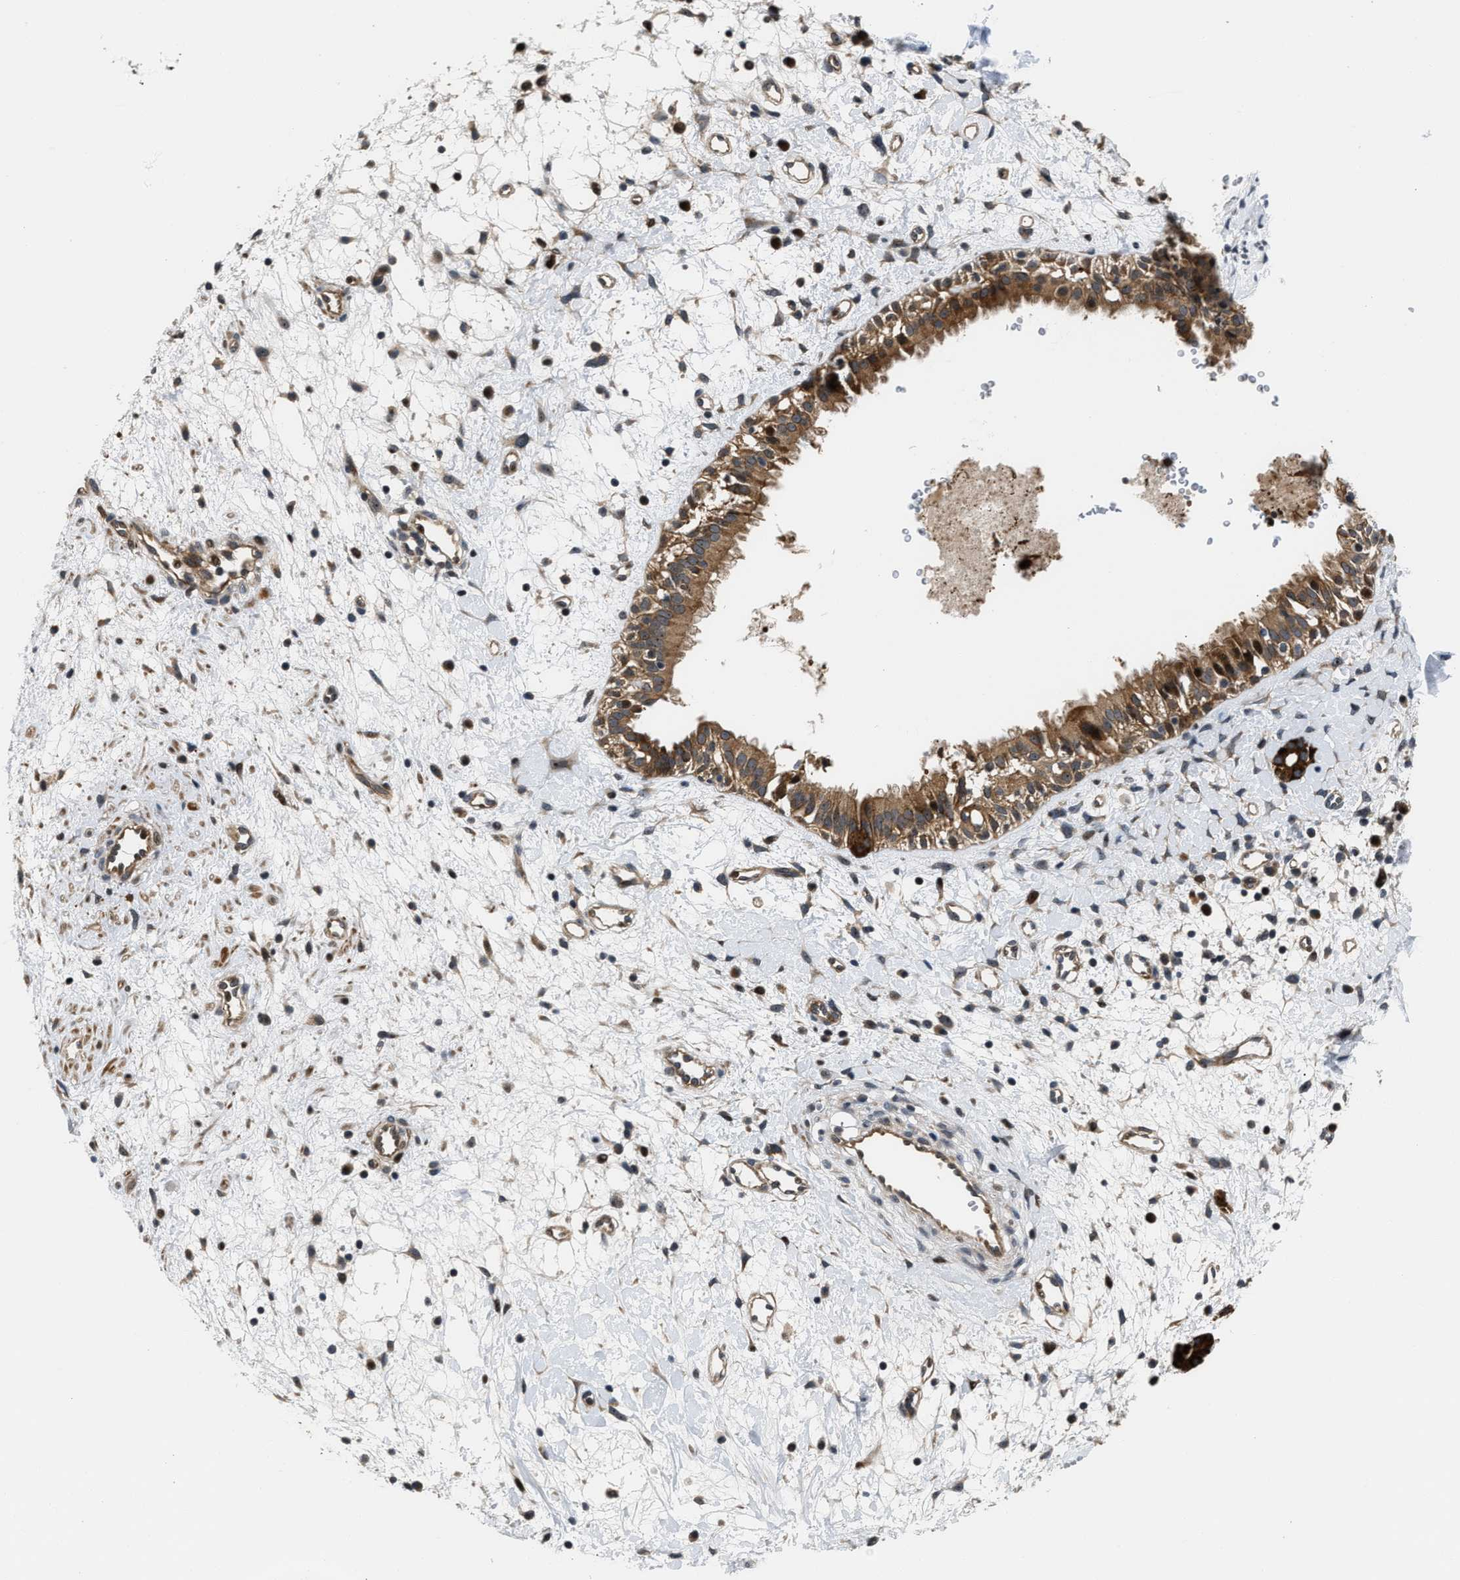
{"staining": {"intensity": "moderate", "quantity": ">75%", "location": "cytoplasmic/membranous"}, "tissue": "nasopharynx", "cell_type": "Respiratory epithelial cells", "image_type": "normal", "snomed": [{"axis": "morphology", "description": "Normal tissue, NOS"}, {"axis": "topography", "description": "Nasopharynx"}], "caption": "Brown immunohistochemical staining in unremarkable nasopharynx displays moderate cytoplasmic/membranous staining in about >75% of respiratory epithelial cells.", "gene": "ALDH3A2", "patient": {"sex": "male", "age": 22}}